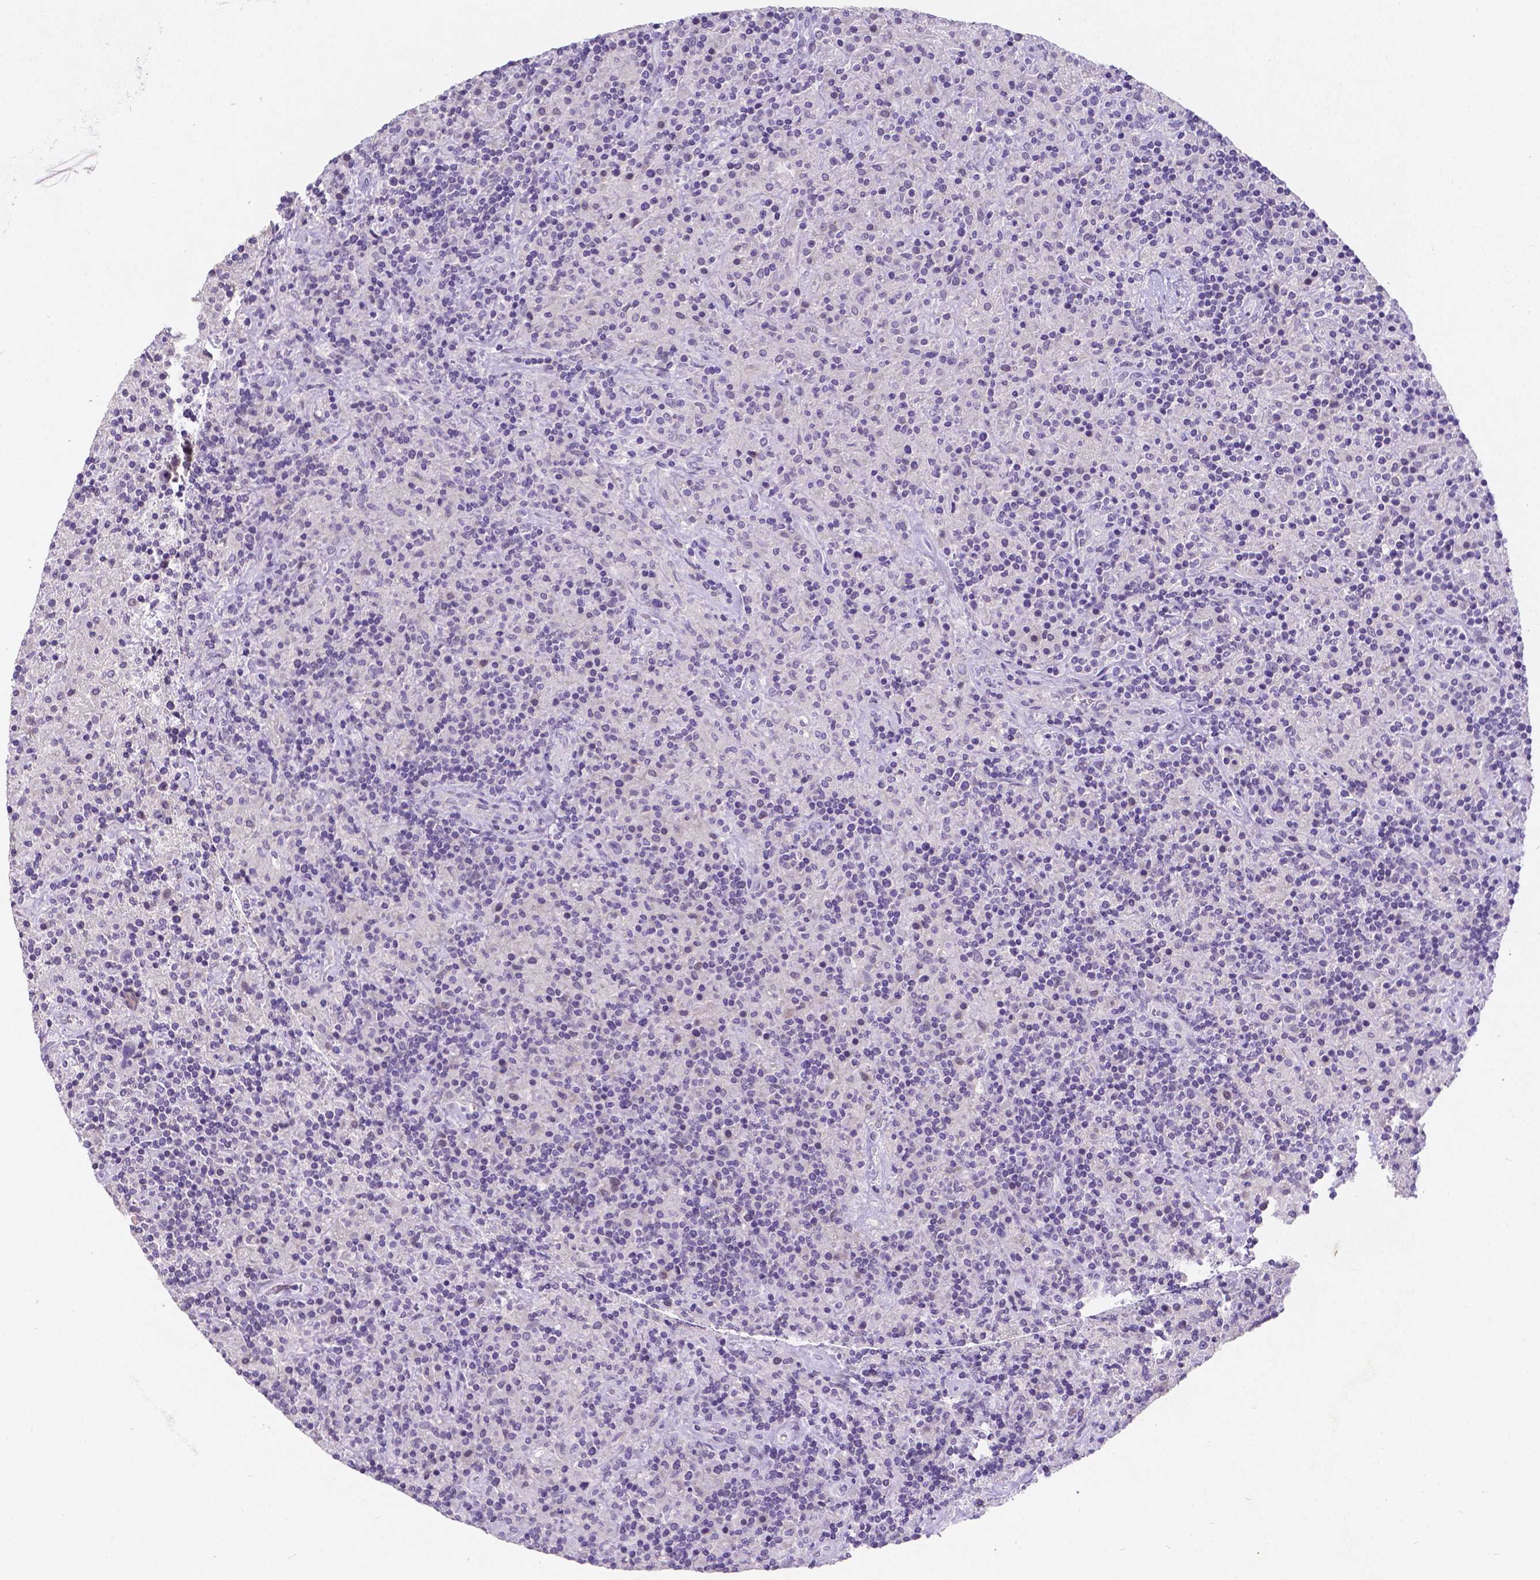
{"staining": {"intensity": "negative", "quantity": "none", "location": "none"}, "tissue": "lymphoma", "cell_type": "Tumor cells", "image_type": "cancer", "snomed": [{"axis": "morphology", "description": "Hodgkin's disease, NOS"}, {"axis": "topography", "description": "Lymph node"}], "caption": "Micrograph shows no significant protein expression in tumor cells of Hodgkin's disease. Brightfield microscopy of IHC stained with DAB (3,3'-diaminobenzidine) (brown) and hematoxylin (blue), captured at high magnification.", "gene": "SATB2", "patient": {"sex": "male", "age": 70}}